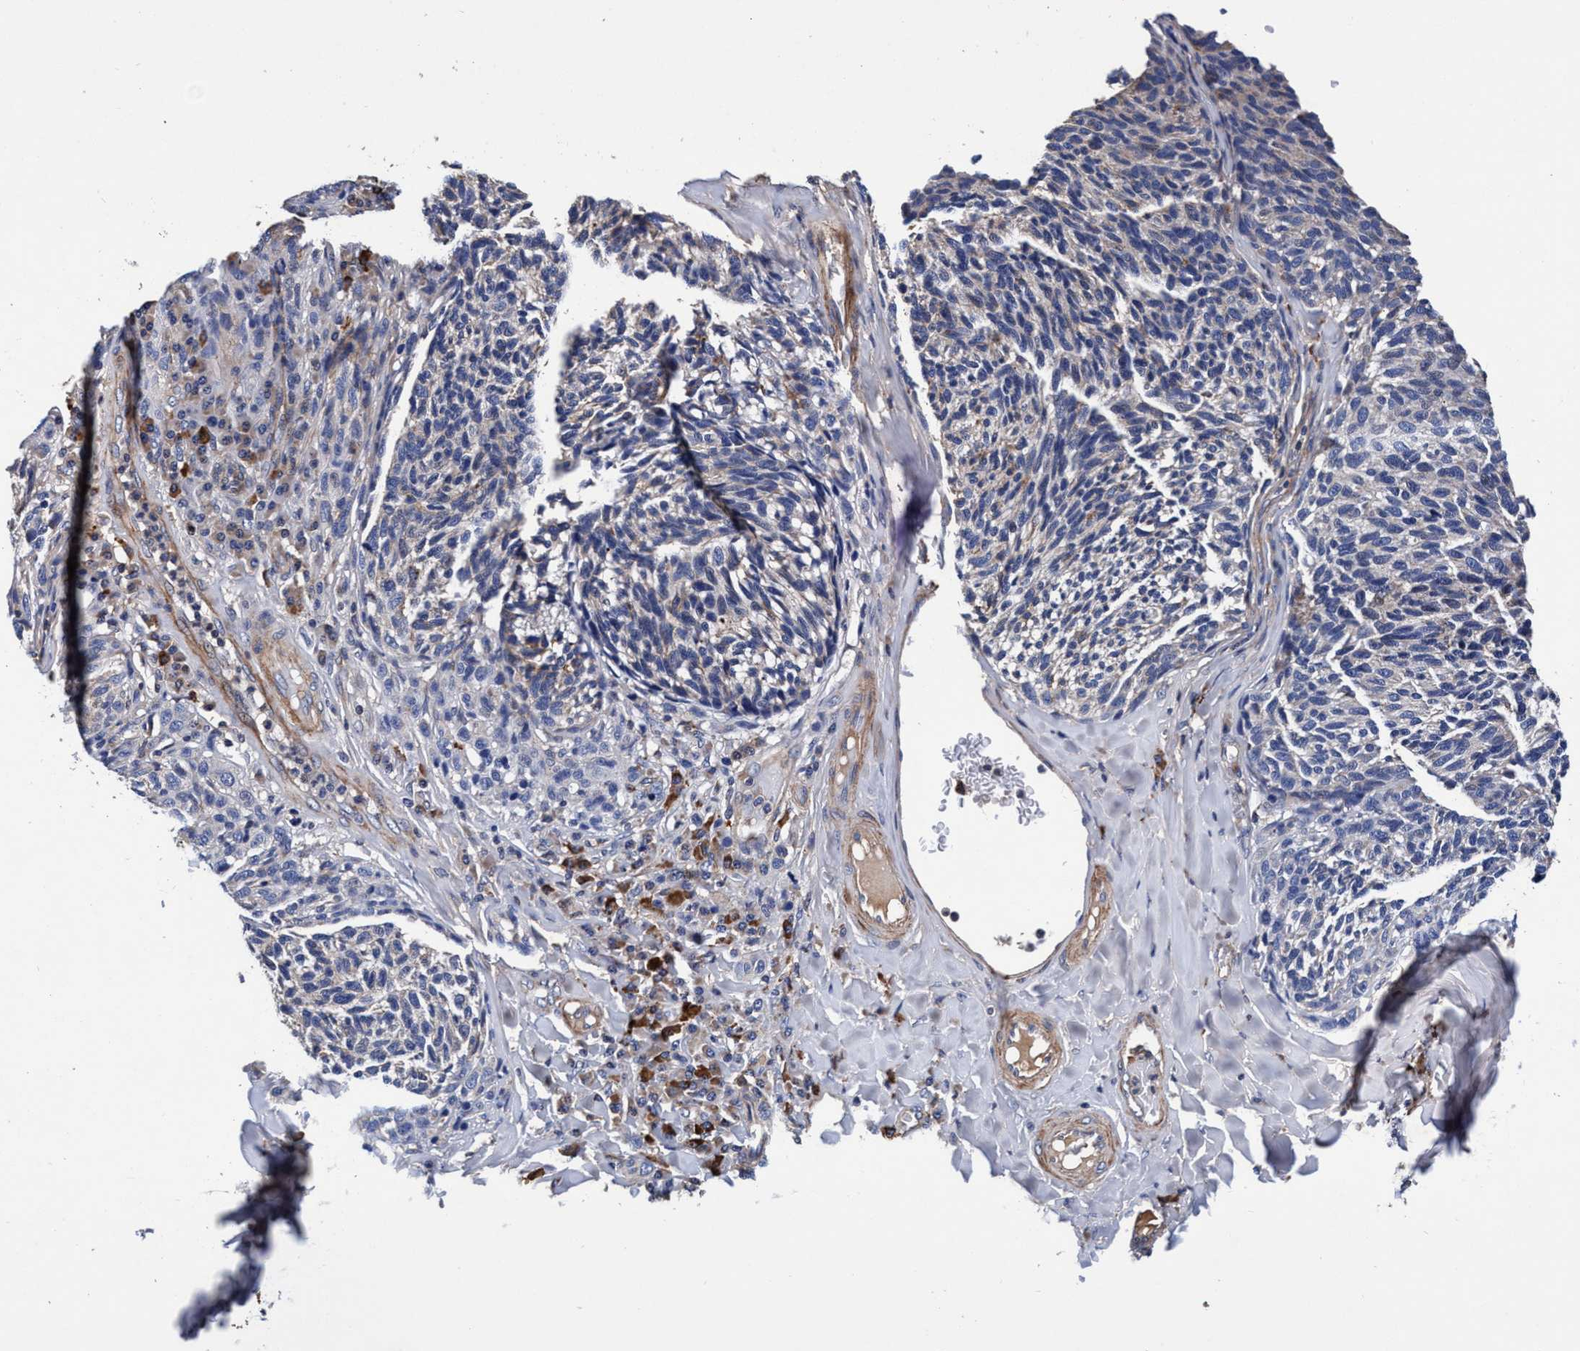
{"staining": {"intensity": "negative", "quantity": "none", "location": "none"}, "tissue": "melanoma", "cell_type": "Tumor cells", "image_type": "cancer", "snomed": [{"axis": "morphology", "description": "Malignant melanoma, NOS"}, {"axis": "topography", "description": "Skin"}], "caption": "Tumor cells are negative for protein expression in human melanoma. (Stains: DAB immunohistochemistry (IHC) with hematoxylin counter stain, Microscopy: brightfield microscopy at high magnification).", "gene": "RNF208", "patient": {"sex": "female", "age": 73}}